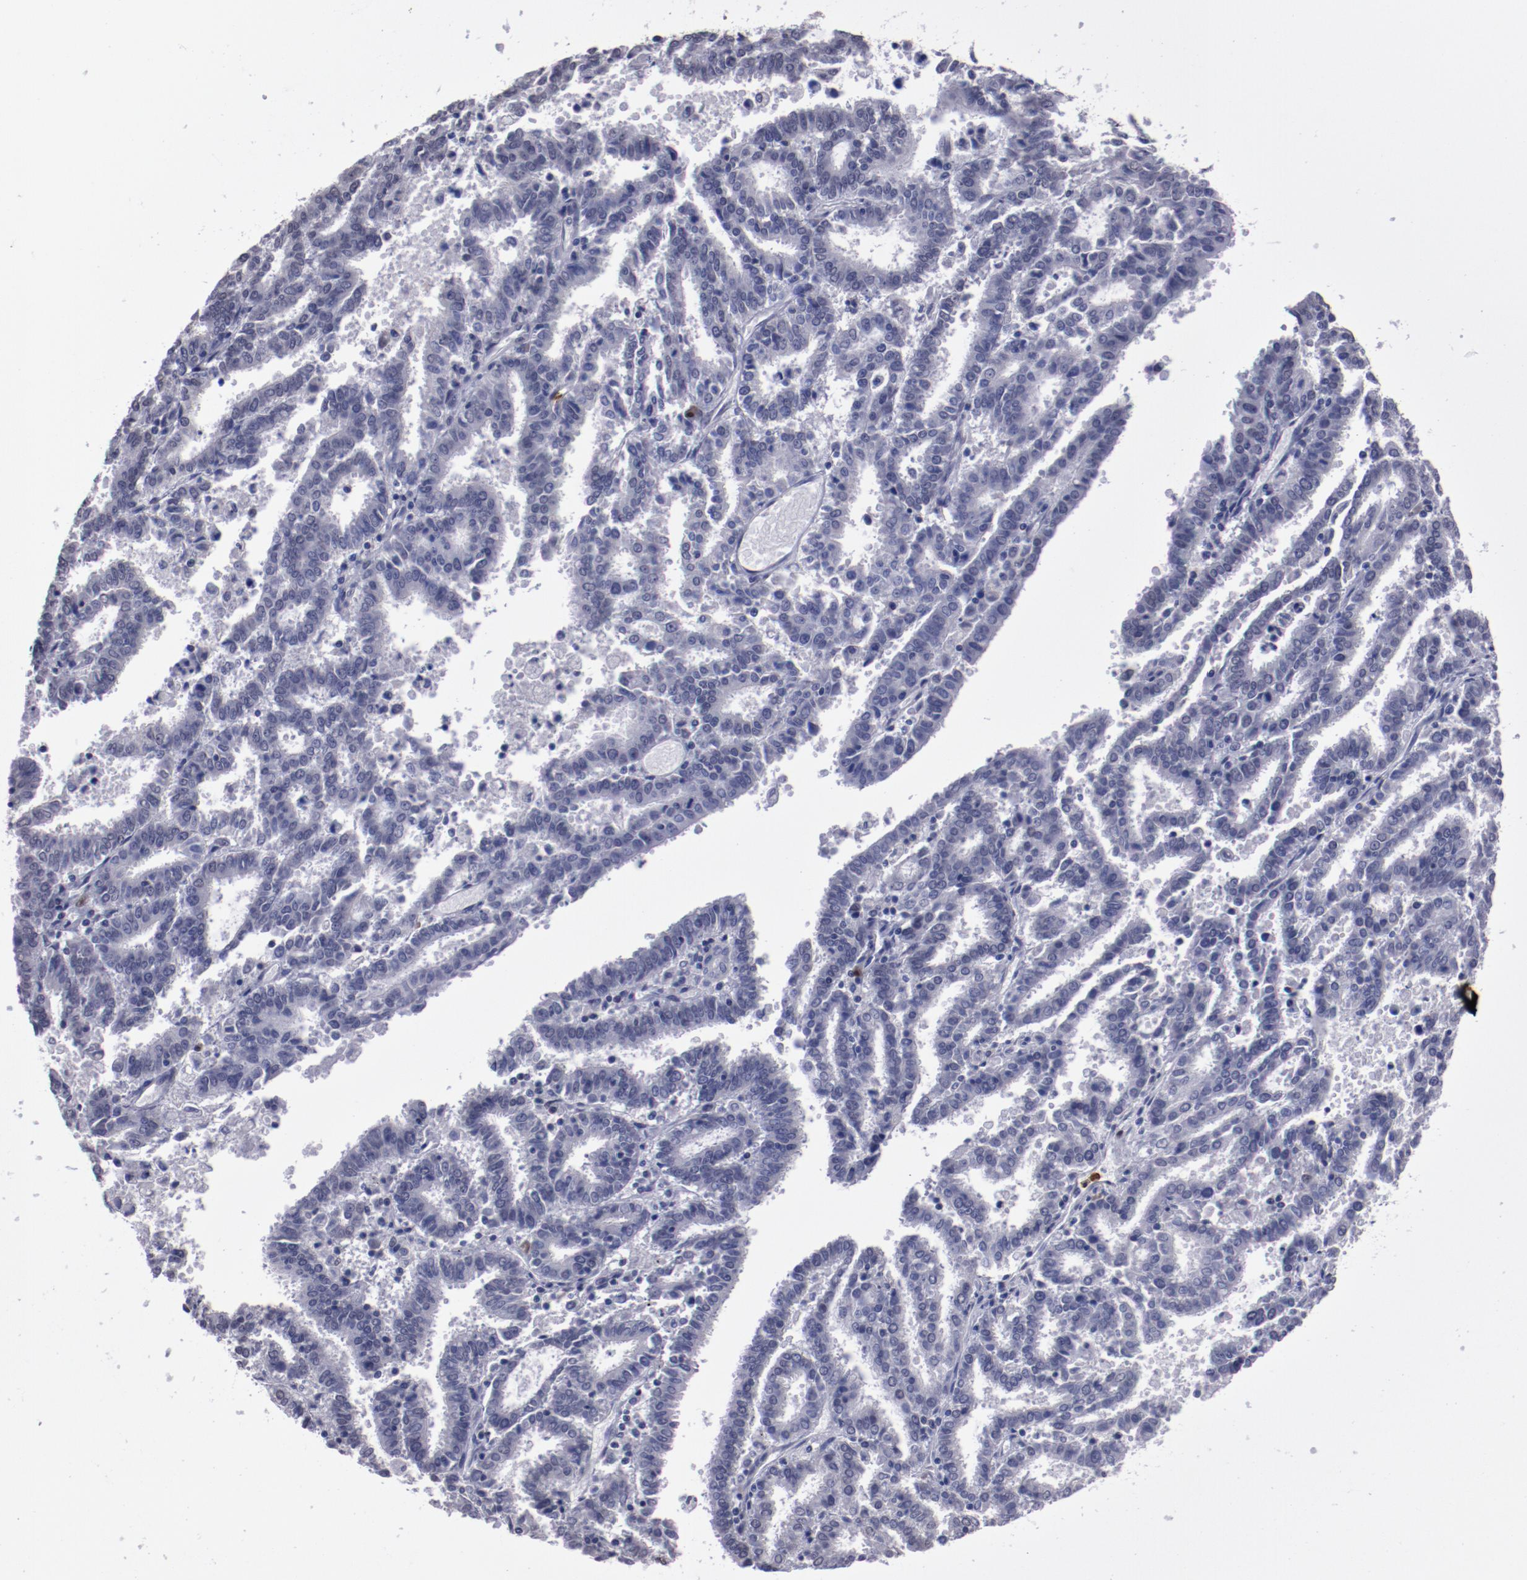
{"staining": {"intensity": "negative", "quantity": "none", "location": "none"}, "tissue": "endometrial cancer", "cell_type": "Tumor cells", "image_type": "cancer", "snomed": [{"axis": "morphology", "description": "Adenocarcinoma, NOS"}, {"axis": "topography", "description": "Uterus"}], "caption": "Human endometrial adenocarcinoma stained for a protein using immunohistochemistry (IHC) reveals no staining in tumor cells.", "gene": "IRF4", "patient": {"sex": "female", "age": 83}}